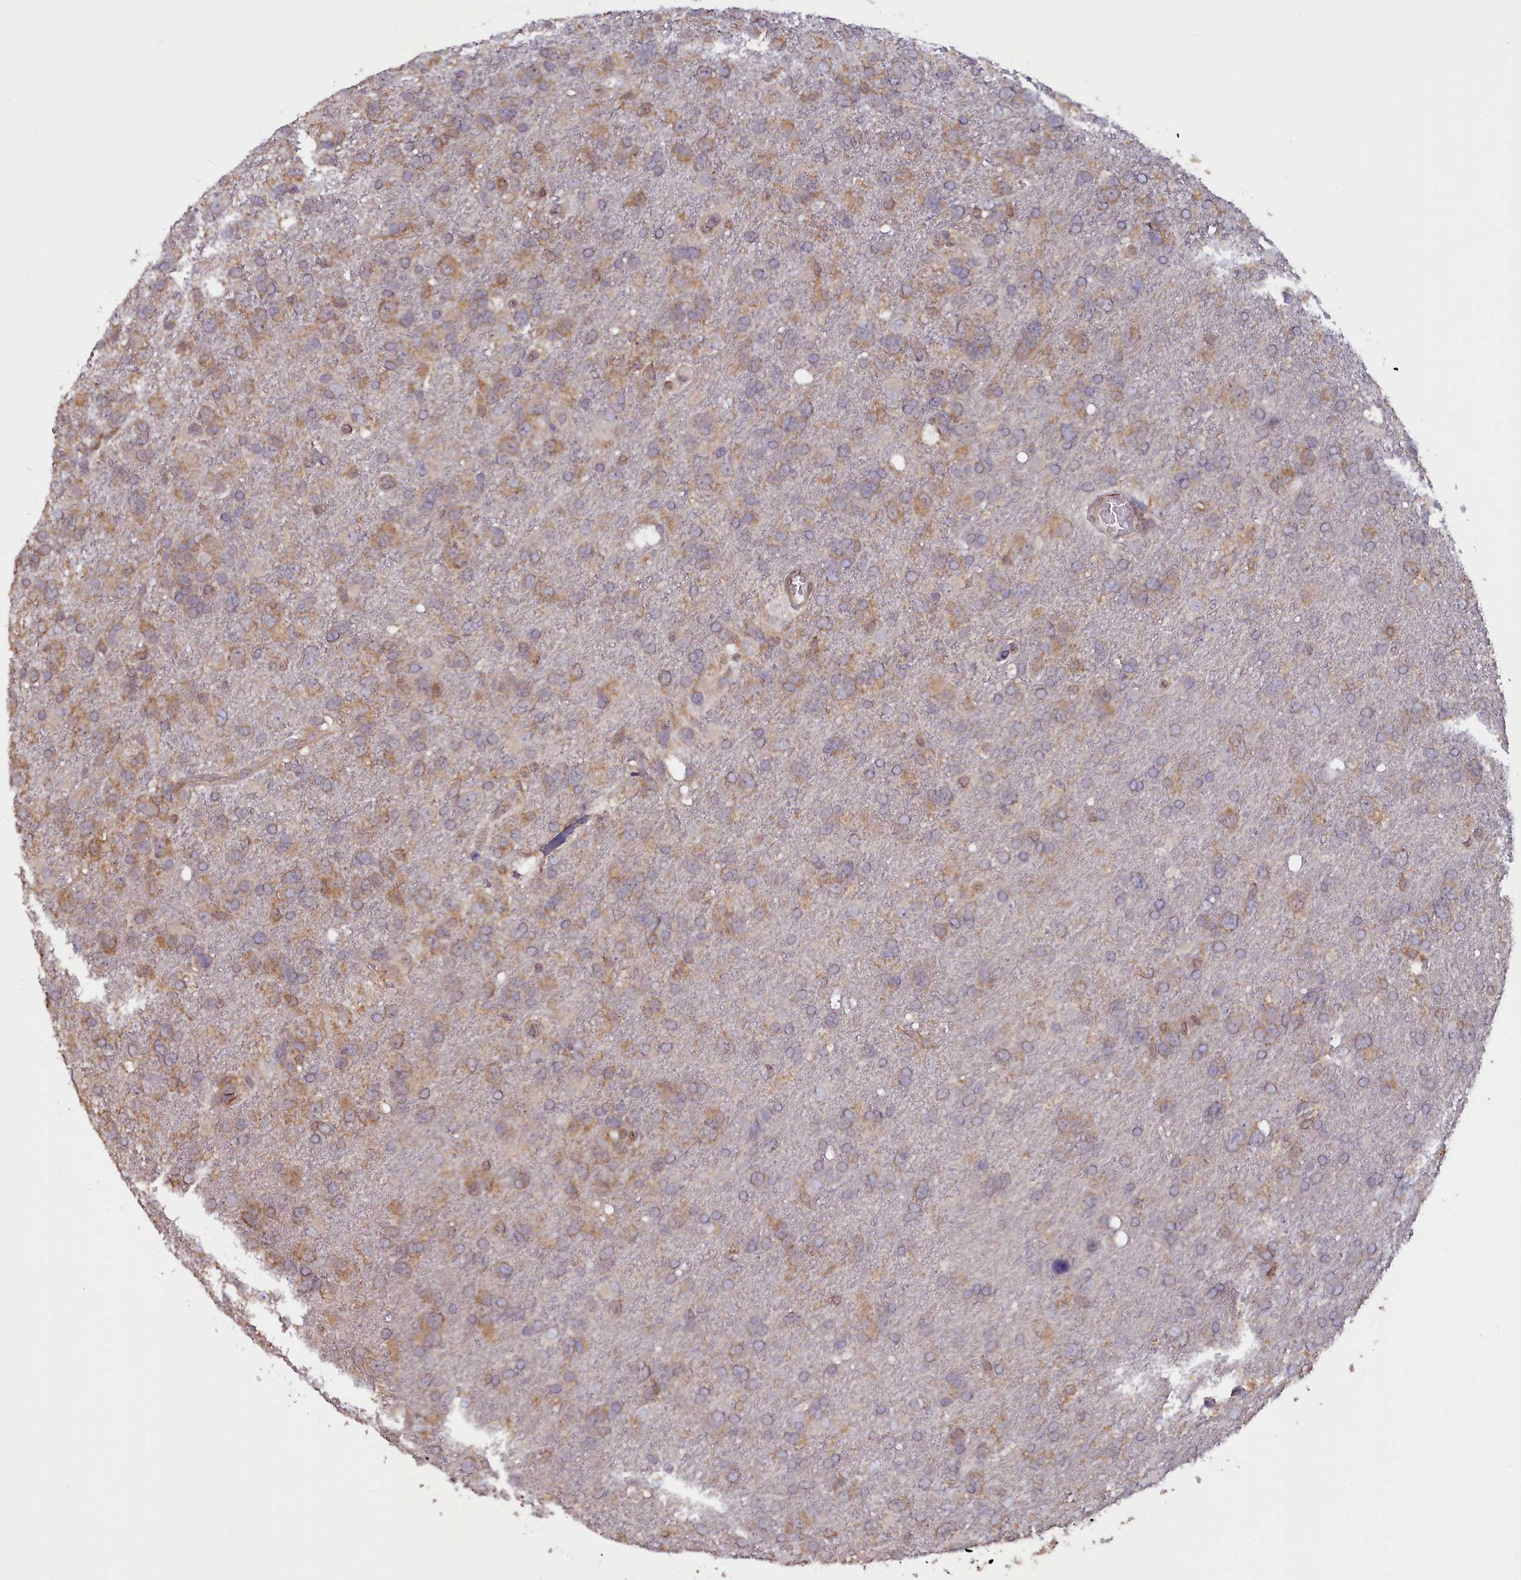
{"staining": {"intensity": "weak", "quantity": "25%-75%", "location": "cytoplasmic/membranous"}, "tissue": "glioma", "cell_type": "Tumor cells", "image_type": "cancer", "snomed": [{"axis": "morphology", "description": "Glioma, malignant, High grade"}, {"axis": "topography", "description": "Brain"}], "caption": "This is a histology image of IHC staining of malignant high-grade glioma, which shows weak staining in the cytoplasmic/membranous of tumor cells.", "gene": "NUBP1", "patient": {"sex": "male", "age": 61}}